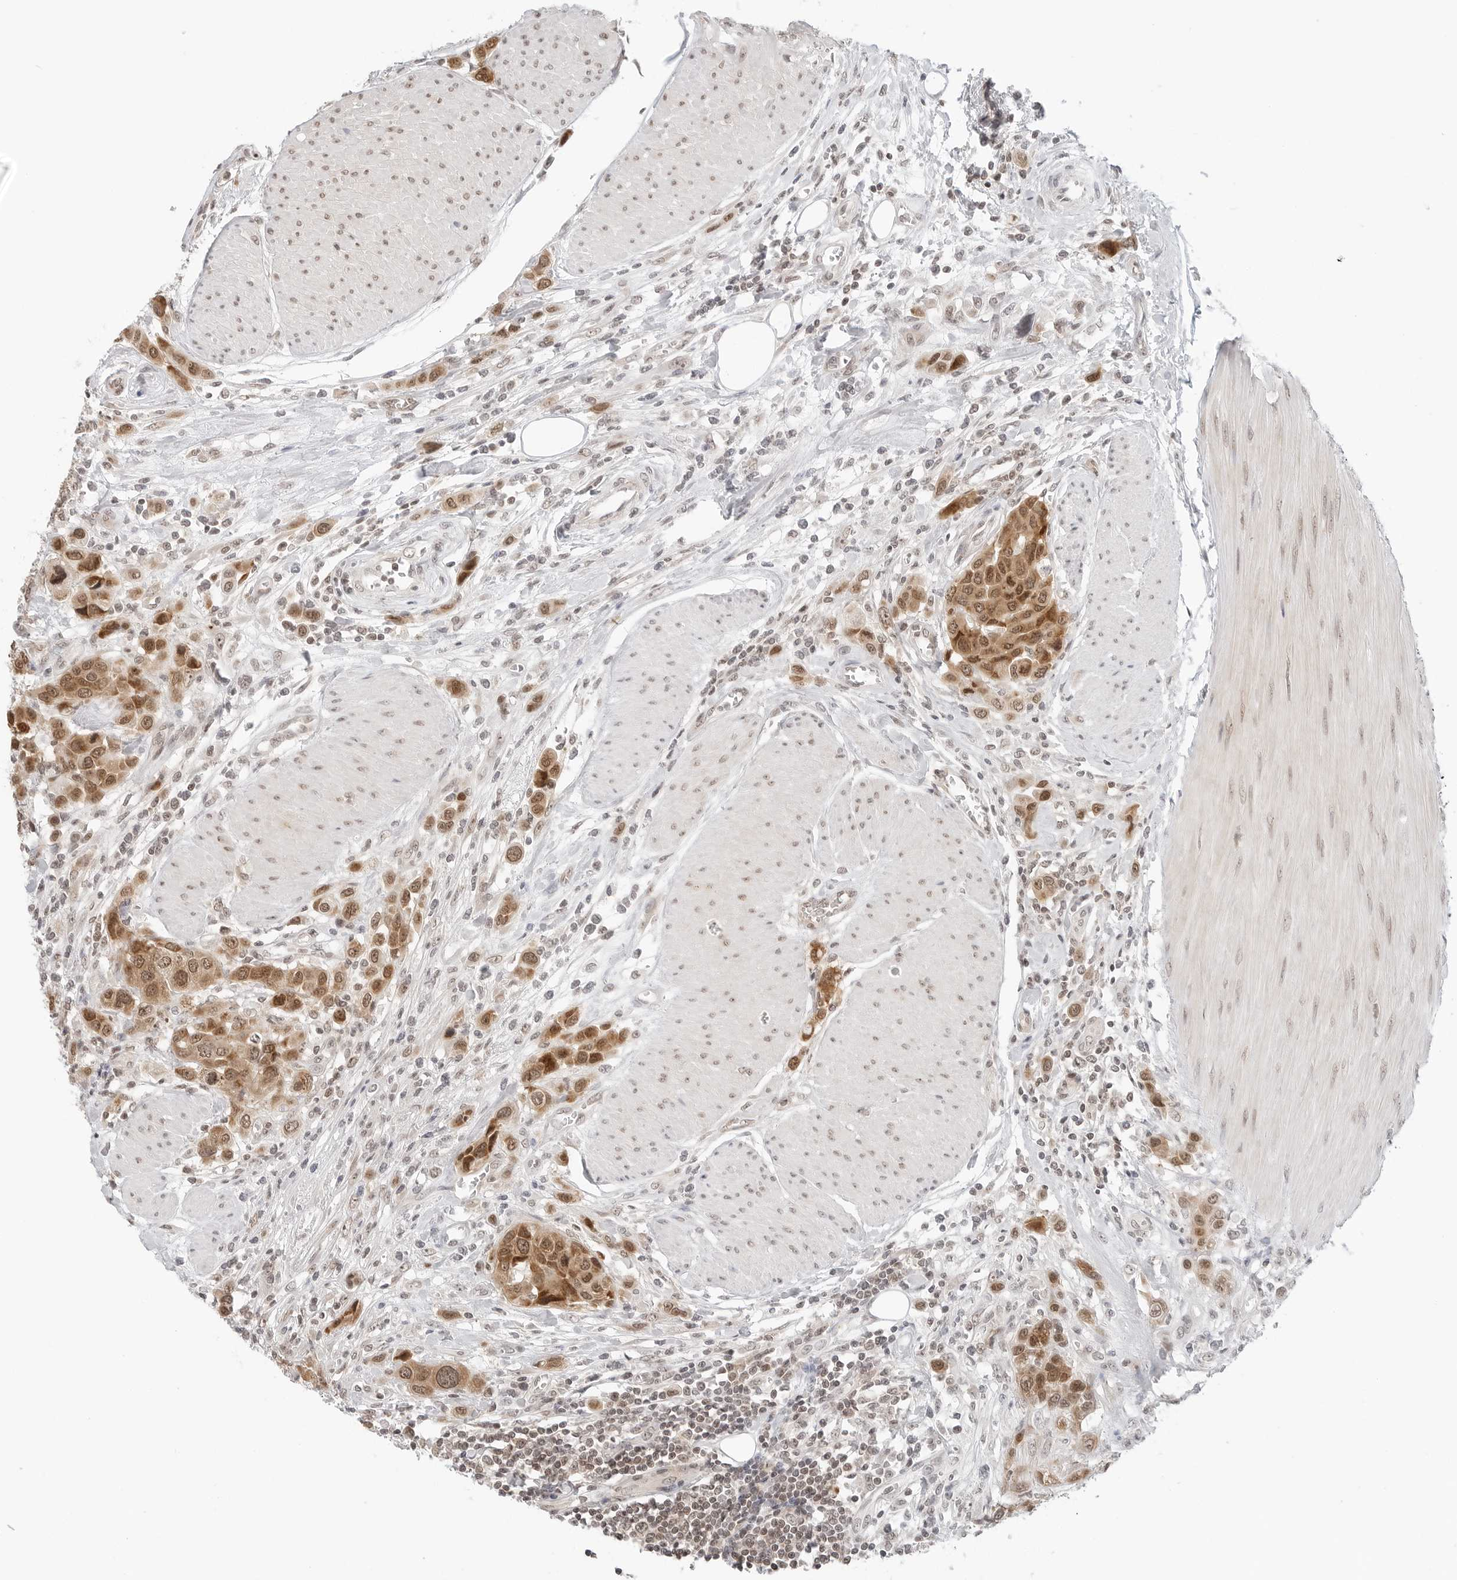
{"staining": {"intensity": "moderate", "quantity": ">75%", "location": "cytoplasmic/membranous,nuclear"}, "tissue": "urothelial cancer", "cell_type": "Tumor cells", "image_type": "cancer", "snomed": [{"axis": "morphology", "description": "Urothelial carcinoma, High grade"}, {"axis": "topography", "description": "Urinary bladder"}], "caption": "A brown stain highlights moderate cytoplasmic/membranous and nuclear staining of a protein in urothelial cancer tumor cells.", "gene": "METAP1", "patient": {"sex": "male", "age": 50}}